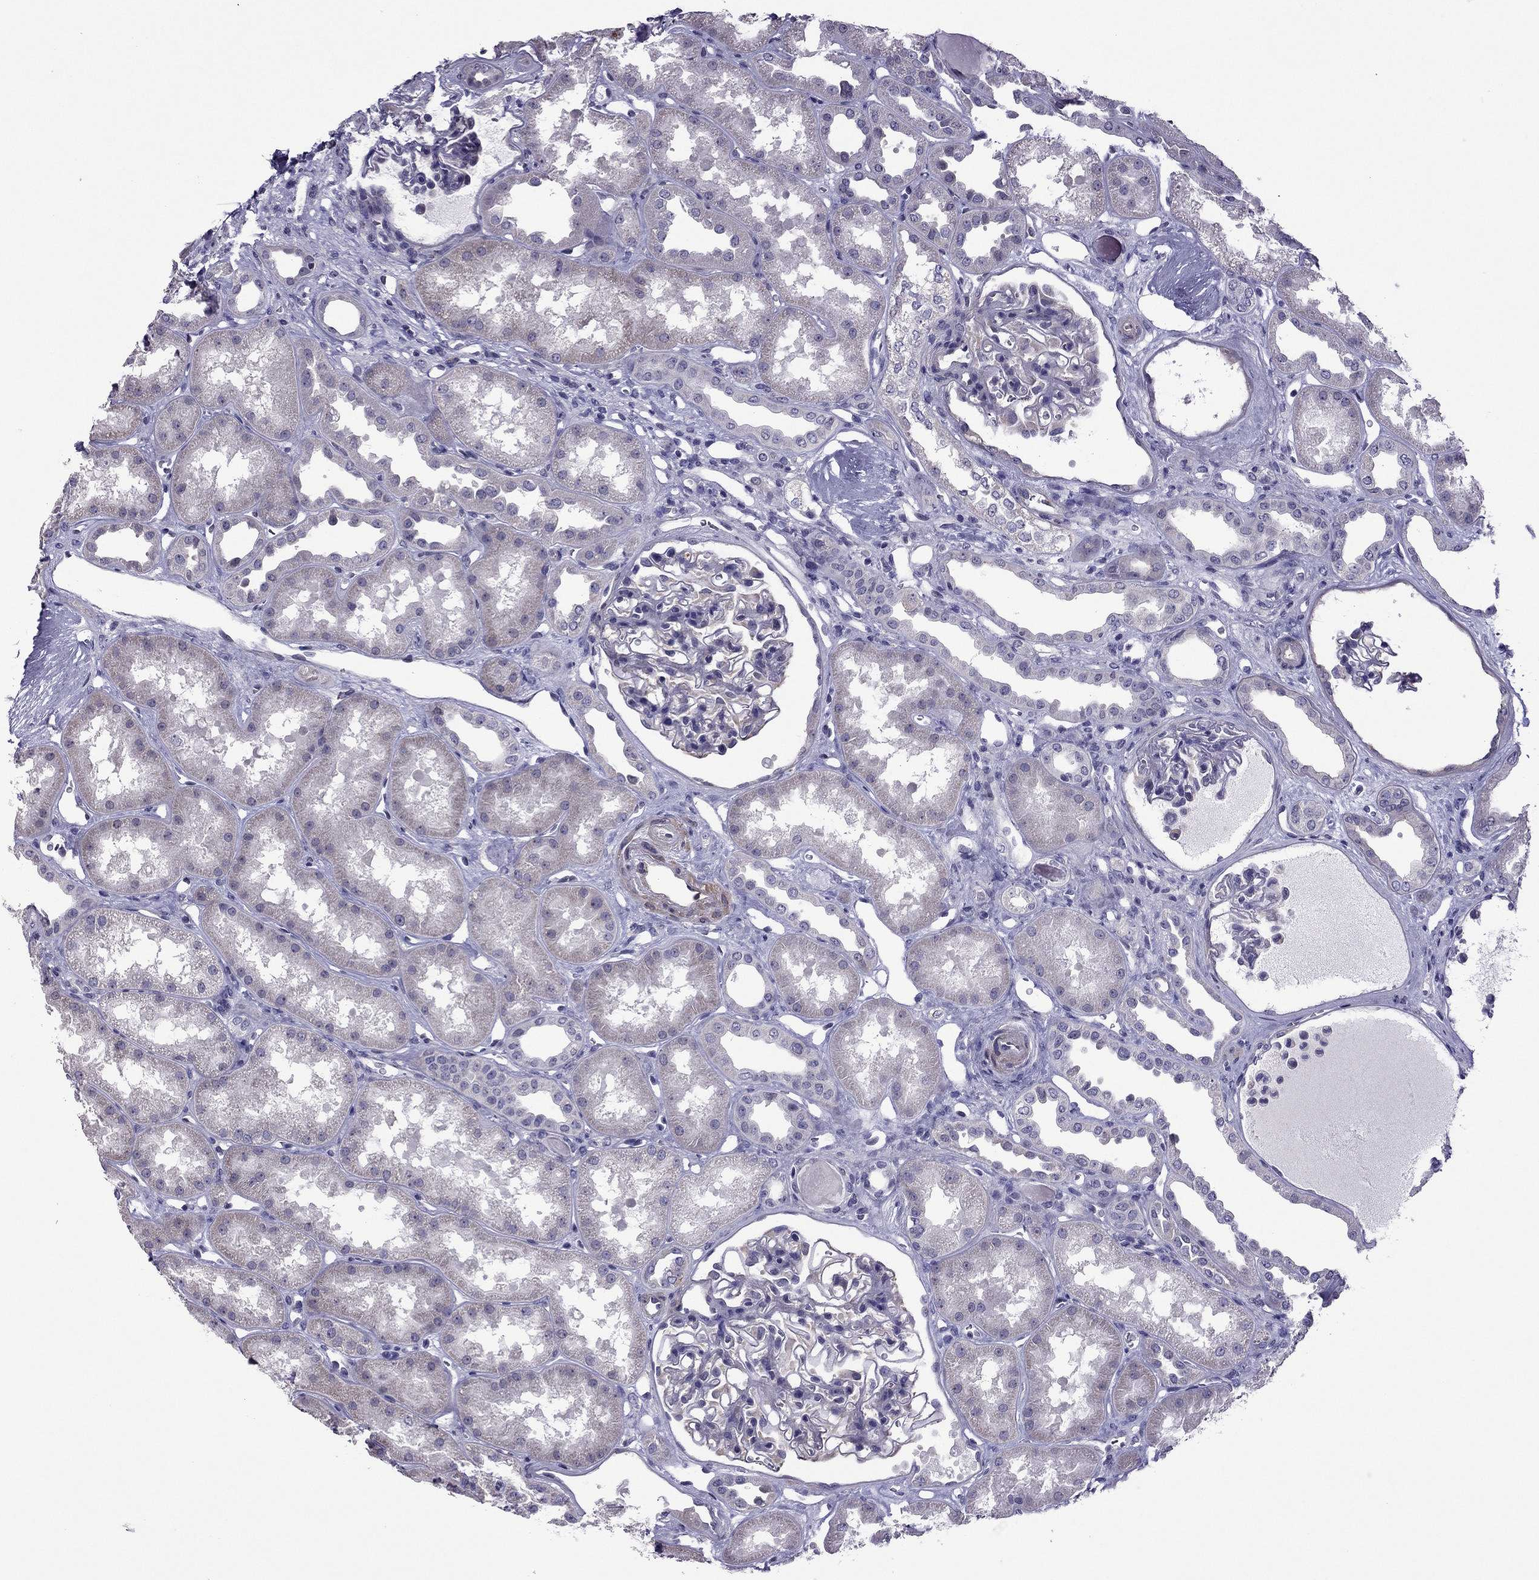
{"staining": {"intensity": "negative", "quantity": "none", "location": "none"}, "tissue": "kidney", "cell_type": "Cells in glomeruli", "image_type": "normal", "snomed": [{"axis": "morphology", "description": "Normal tissue, NOS"}, {"axis": "topography", "description": "Kidney"}], "caption": "Immunohistochemistry (IHC) image of normal kidney: kidney stained with DAB (3,3'-diaminobenzidine) demonstrates no significant protein staining in cells in glomeruli.", "gene": "SLC16A8", "patient": {"sex": "male", "age": 61}}